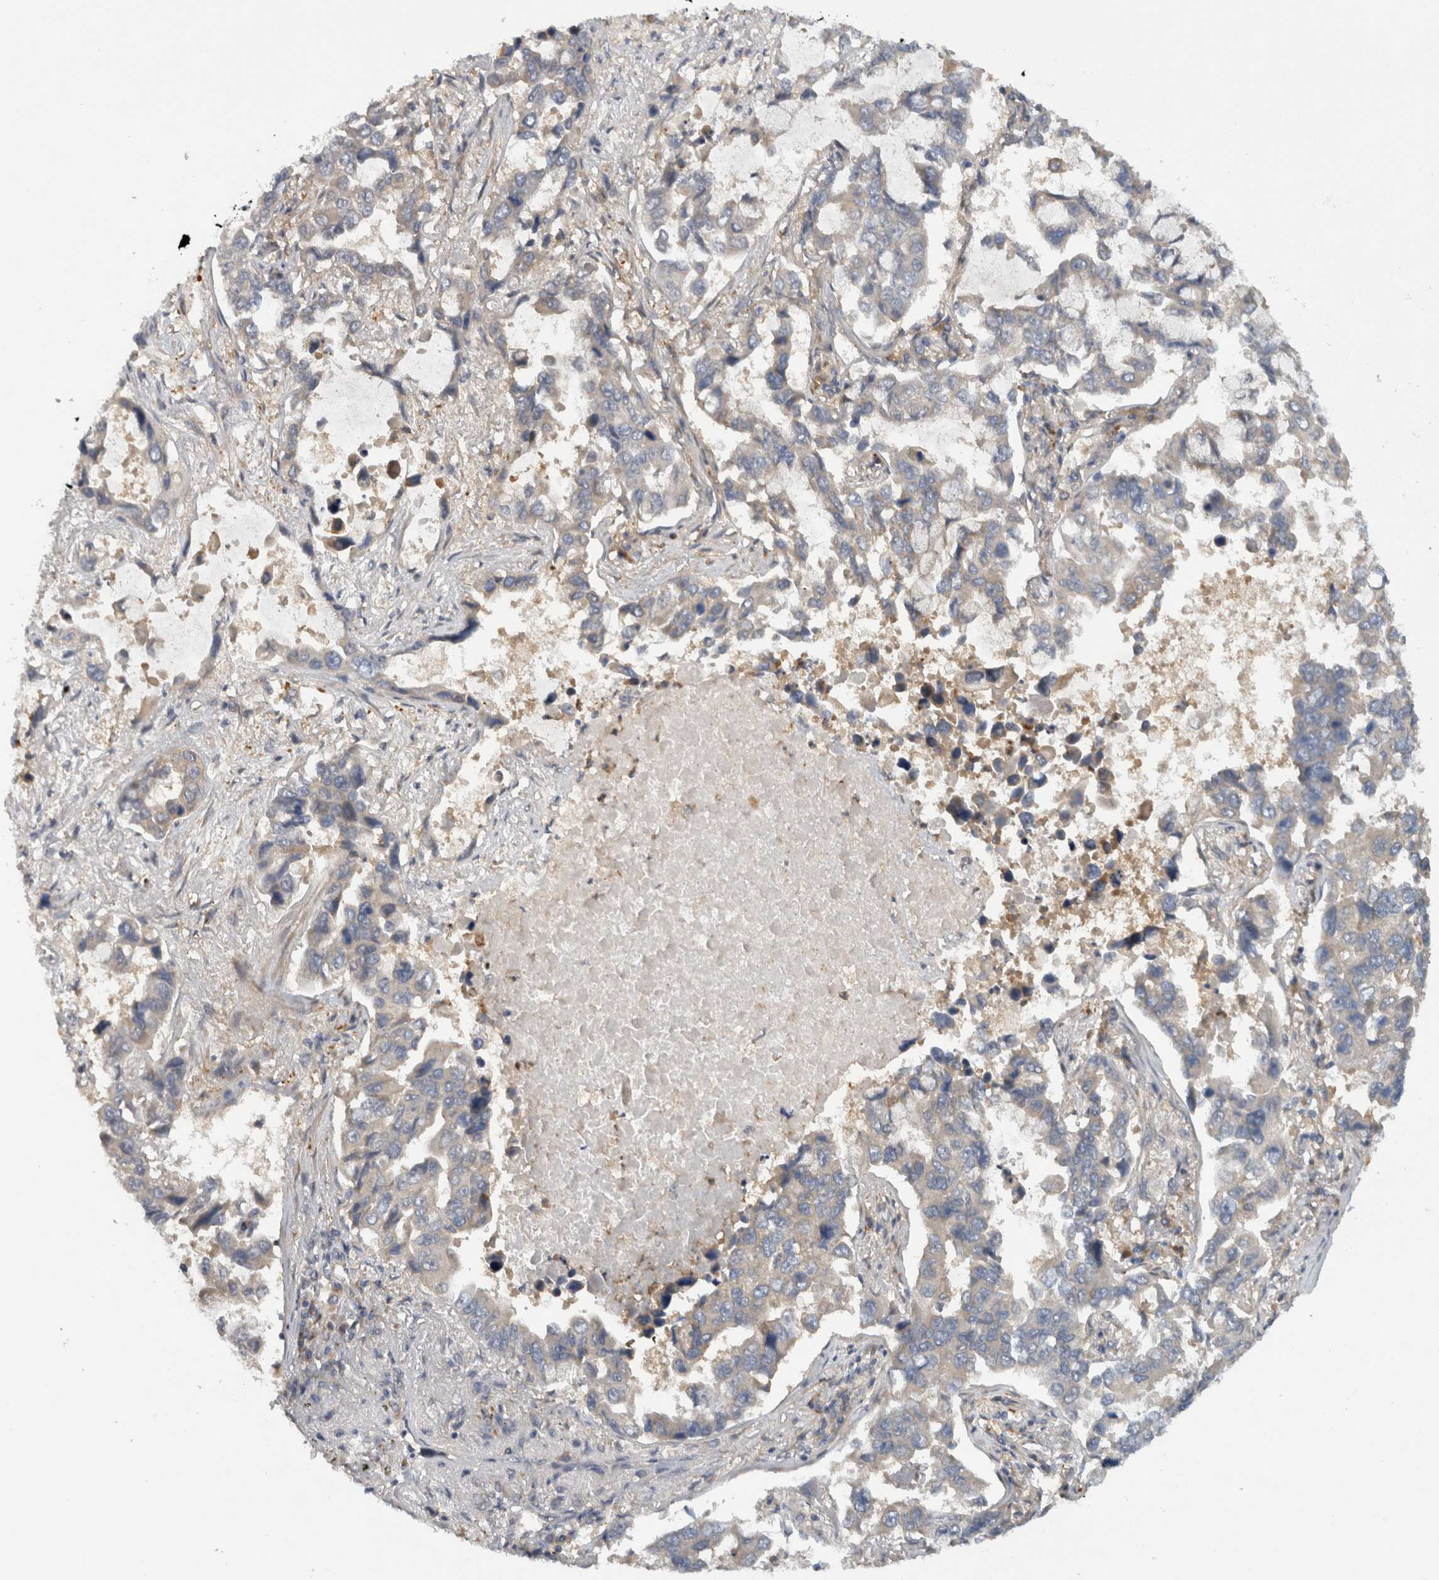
{"staining": {"intensity": "weak", "quantity": "<25%", "location": "cytoplasmic/membranous"}, "tissue": "lung cancer", "cell_type": "Tumor cells", "image_type": "cancer", "snomed": [{"axis": "morphology", "description": "Adenocarcinoma, NOS"}, {"axis": "topography", "description": "Lung"}], "caption": "Immunohistochemical staining of adenocarcinoma (lung) shows no significant expression in tumor cells. Brightfield microscopy of IHC stained with DAB (brown) and hematoxylin (blue), captured at high magnification.", "gene": "VEPH1", "patient": {"sex": "male", "age": 64}}